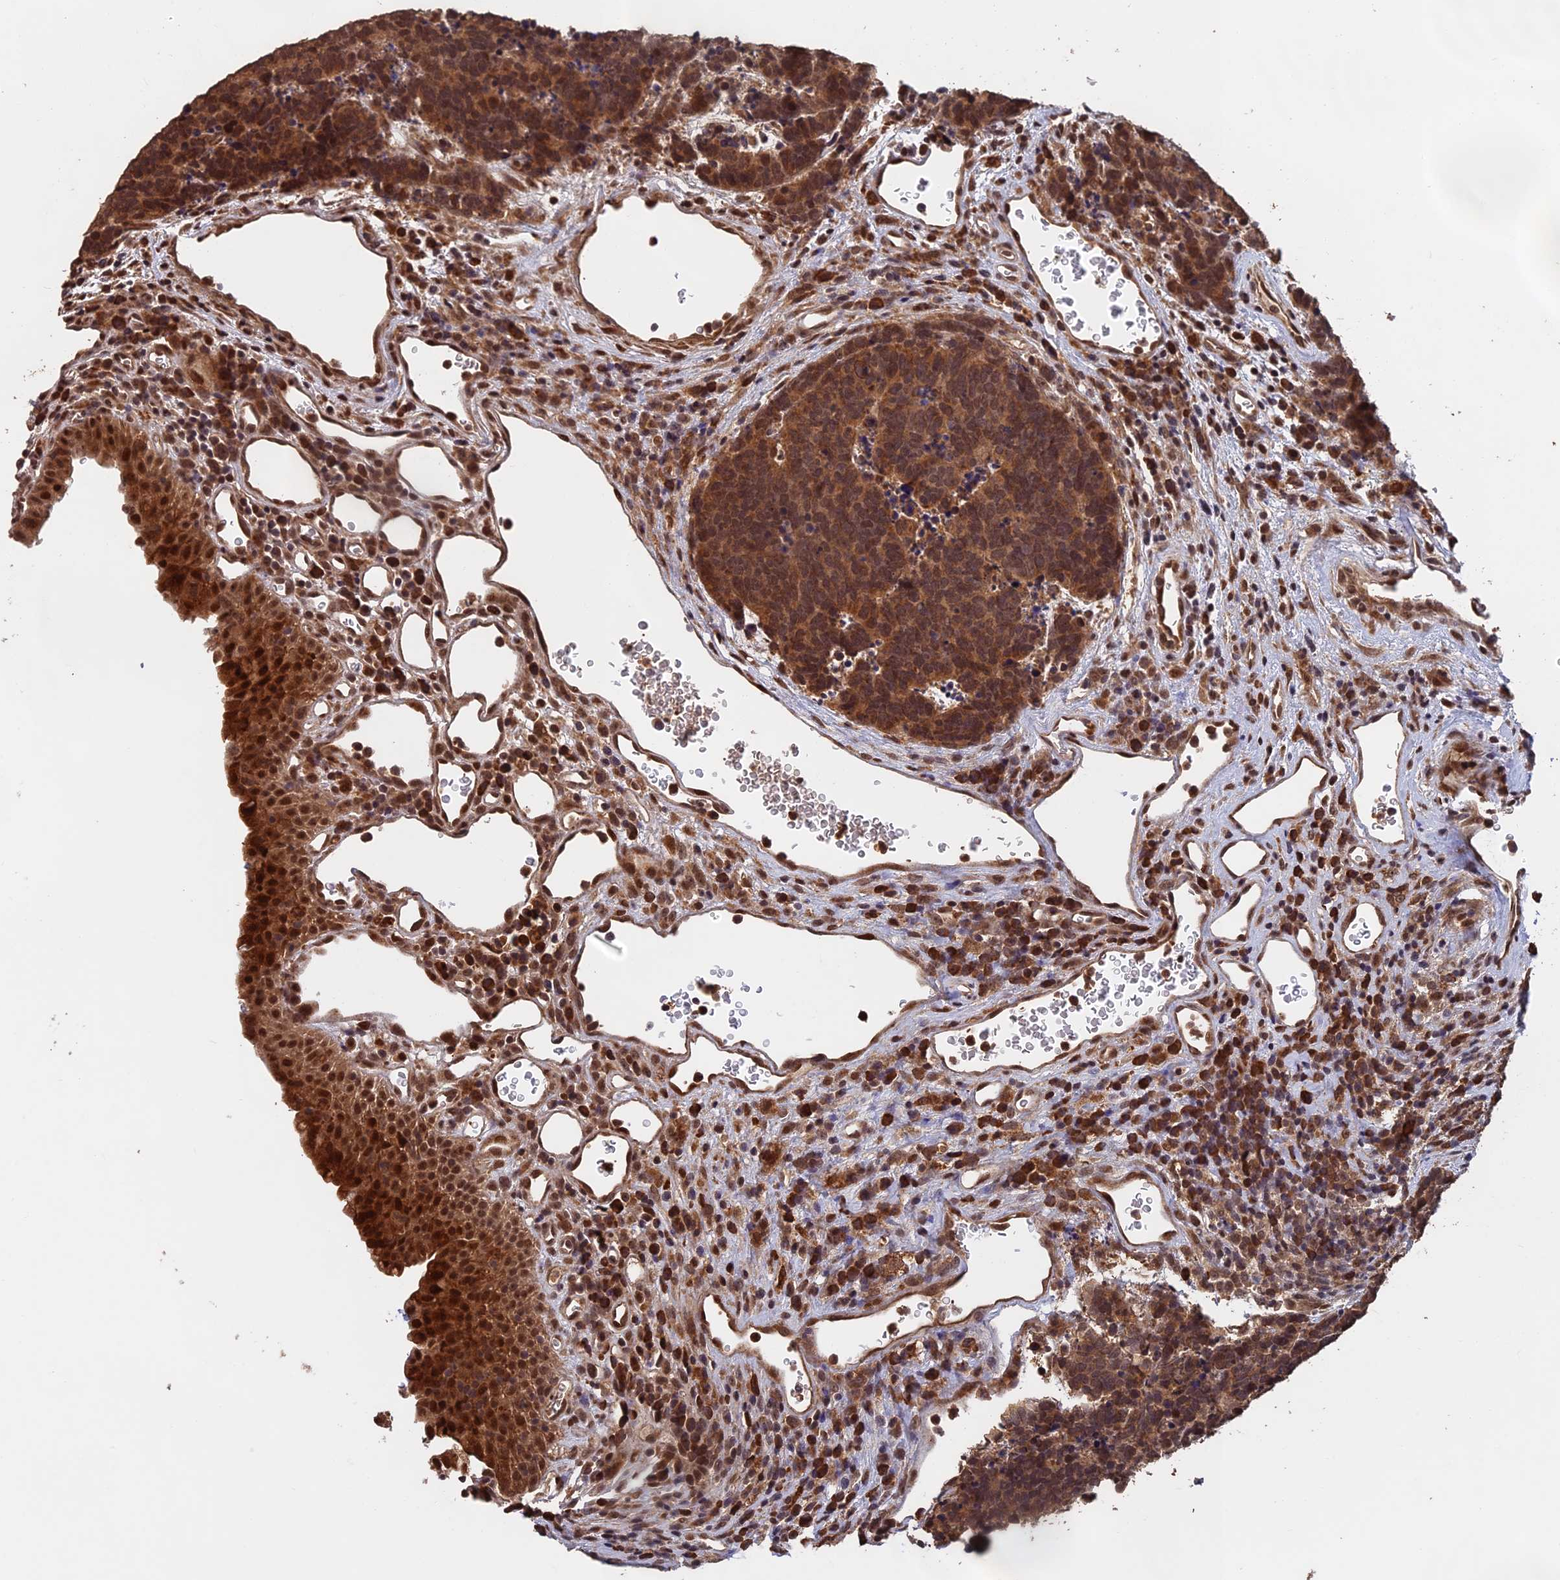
{"staining": {"intensity": "moderate", "quantity": ">75%", "location": "cytoplasmic/membranous,nuclear"}, "tissue": "carcinoid", "cell_type": "Tumor cells", "image_type": "cancer", "snomed": [{"axis": "morphology", "description": "Carcinoma, NOS"}, {"axis": "morphology", "description": "Carcinoid, malignant, NOS"}, {"axis": "topography", "description": "Urinary bladder"}], "caption": "IHC micrograph of malignant carcinoid stained for a protein (brown), which exhibits medium levels of moderate cytoplasmic/membranous and nuclear staining in about >75% of tumor cells.", "gene": "OSBPL1A", "patient": {"sex": "male", "age": 57}}